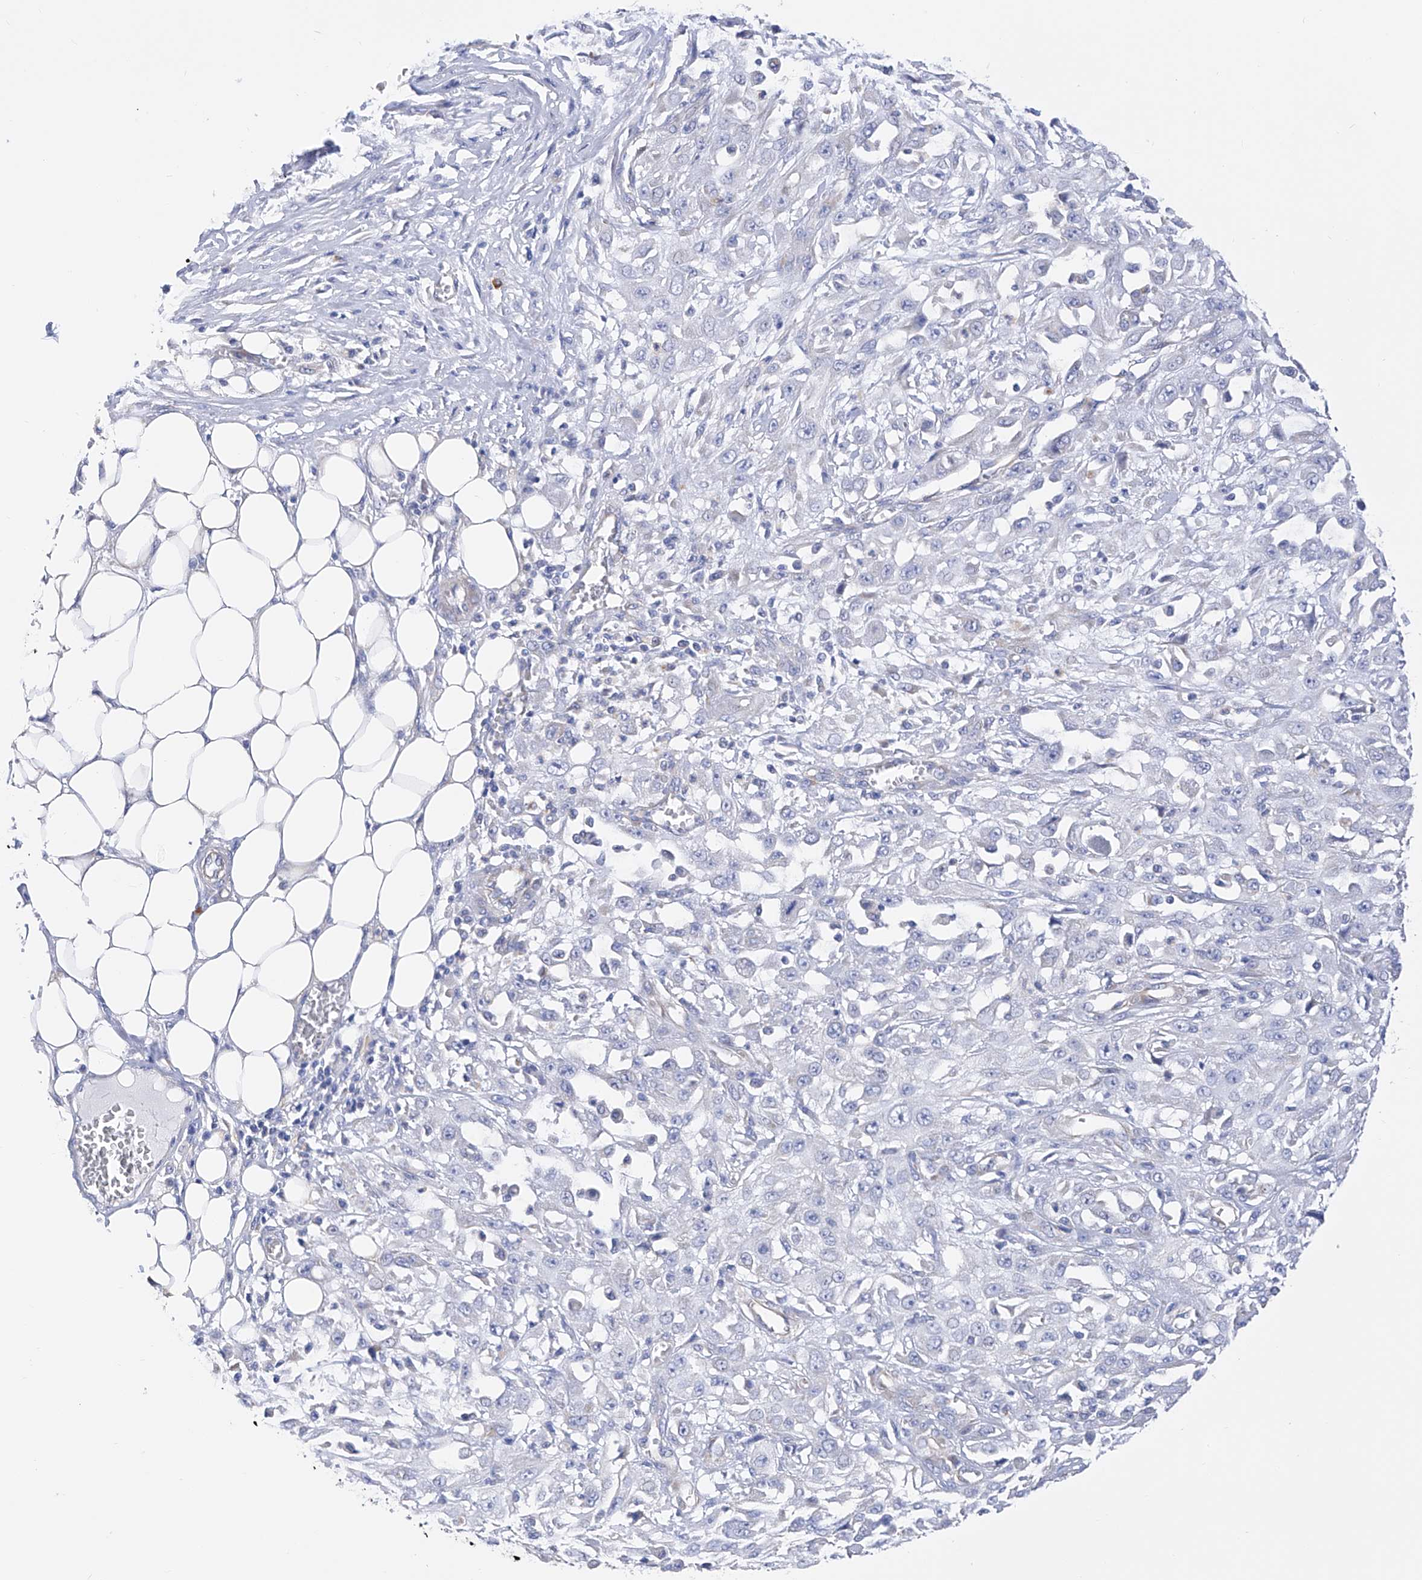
{"staining": {"intensity": "negative", "quantity": "none", "location": "none"}, "tissue": "skin cancer", "cell_type": "Tumor cells", "image_type": "cancer", "snomed": [{"axis": "morphology", "description": "Squamous cell carcinoma, NOS"}, {"axis": "morphology", "description": "Squamous cell carcinoma, metastatic, NOS"}, {"axis": "topography", "description": "Skin"}, {"axis": "topography", "description": "Lymph node"}], "caption": "The photomicrograph demonstrates no significant expression in tumor cells of squamous cell carcinoma (skin).", "gene": "FLG", "patient": {"sex": "male", "age": 75}}